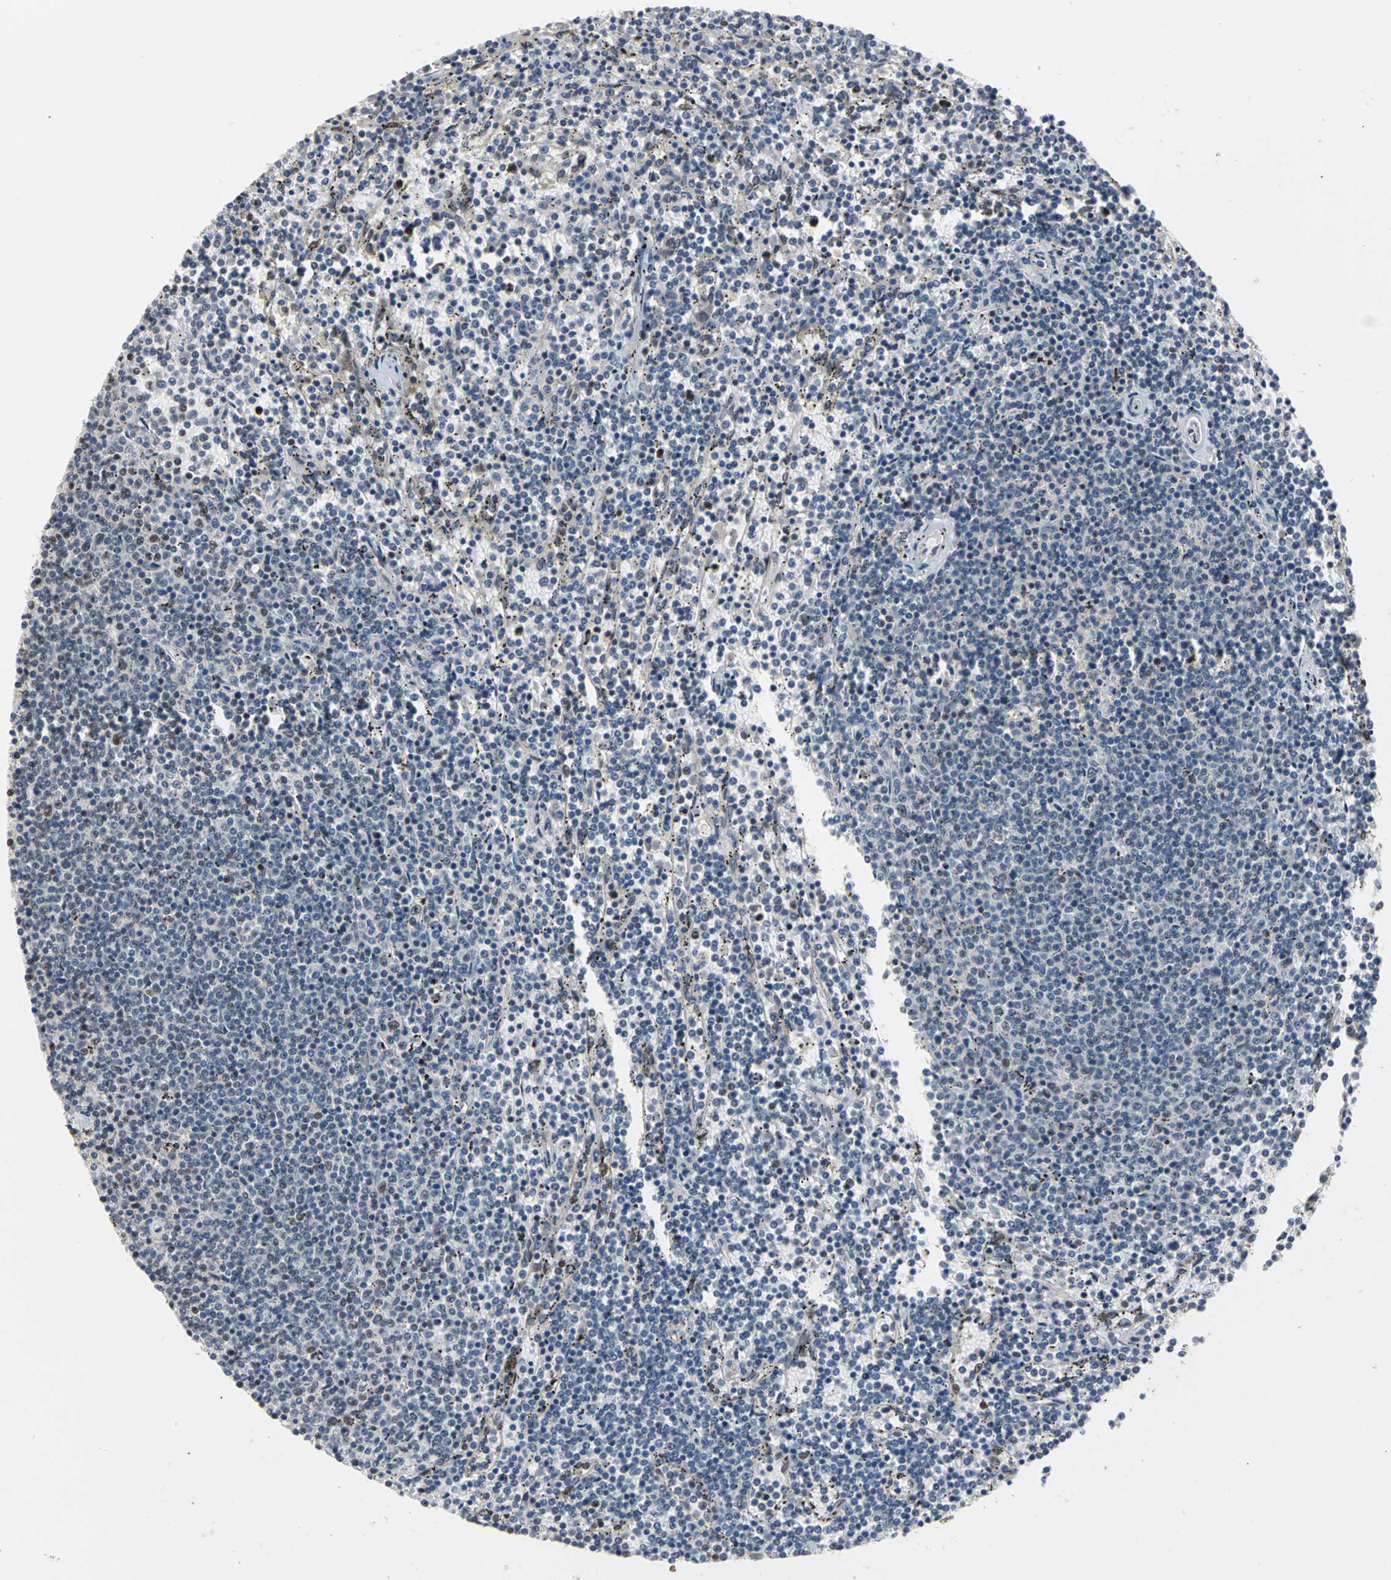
{"staining": {"intensity": "negative", "quantity": "none", "location": "none"}, "tissue": "lymphoma", "cell_type": "Tumor cells", "image_type": "cancer", "snomed": [{"axis": "morphology", "description": "Malignant lymphoma, non-Hodgkin's type, Low grade"}, {"axis": "topography", "description": "Spleen"}], "caption": "The photomicrograph exhibits no significant expression in tumor cells of lymphoma.", "gene": "CCDC88C", "patient": {"sex": "female", "age": 50}}